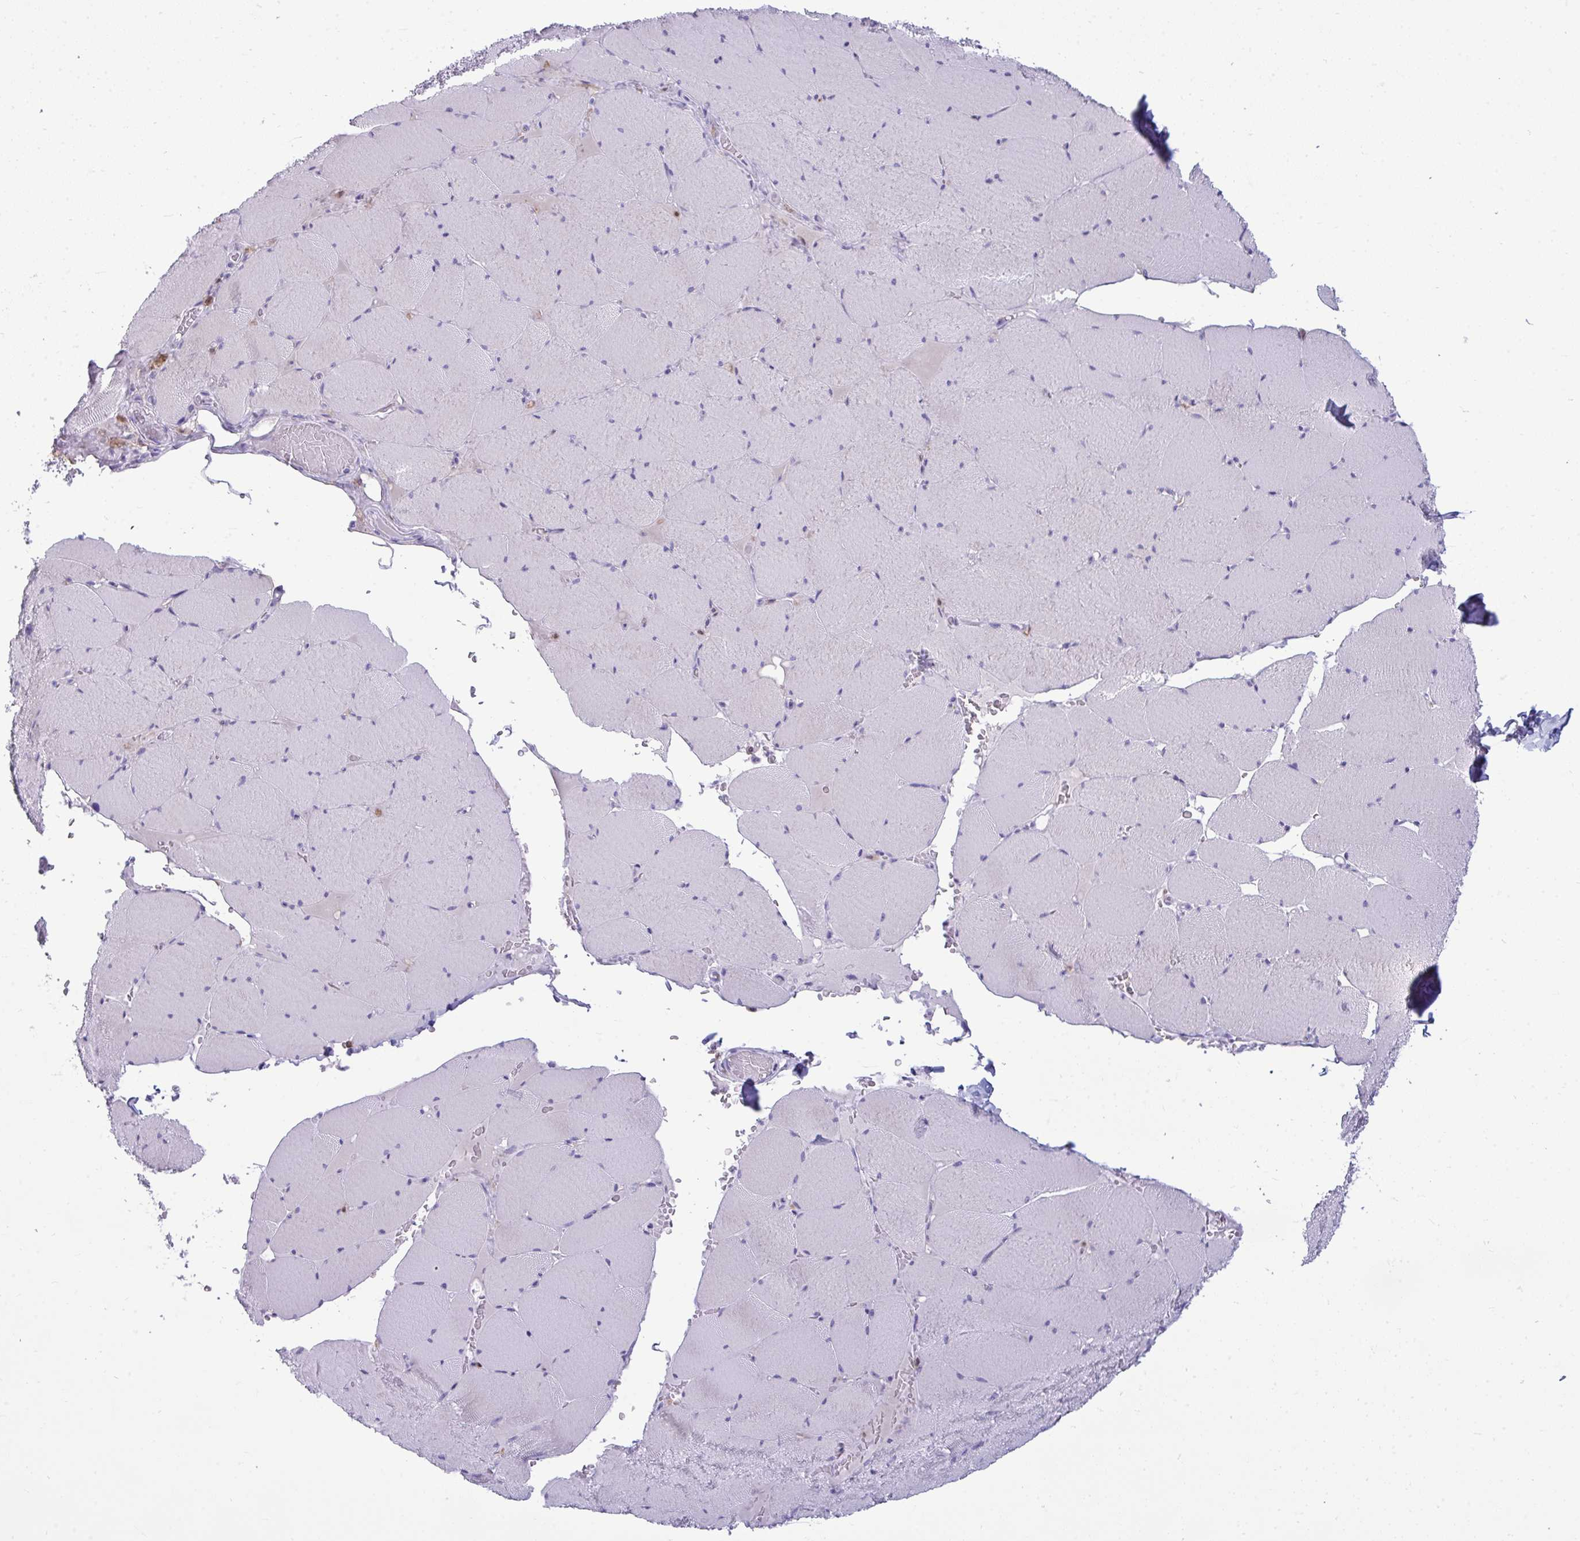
{"staining": {"intensity": "negative", "quantity": "none", "location": "none"}, "tissue": "skeletal muscle", "cell_type": "Myocytes", "image_type": "normal", "snomed": [{"axis": "morphology", "description": "Normal tissue, NOS"}, {"axis": "topography", "description": "Skeletal muscle"}, {"axis": "topography", "description": "Head-Neck"}], "caption": "An immunohistochemistry (IHC) image of unremarkable skeletal muscle is shown. There is no staining in myocytes of skeletal muscle. Nuclei are stained in blue.", "gene": "ANKRD60", "patient": {"sex": "male", "age": 66}}